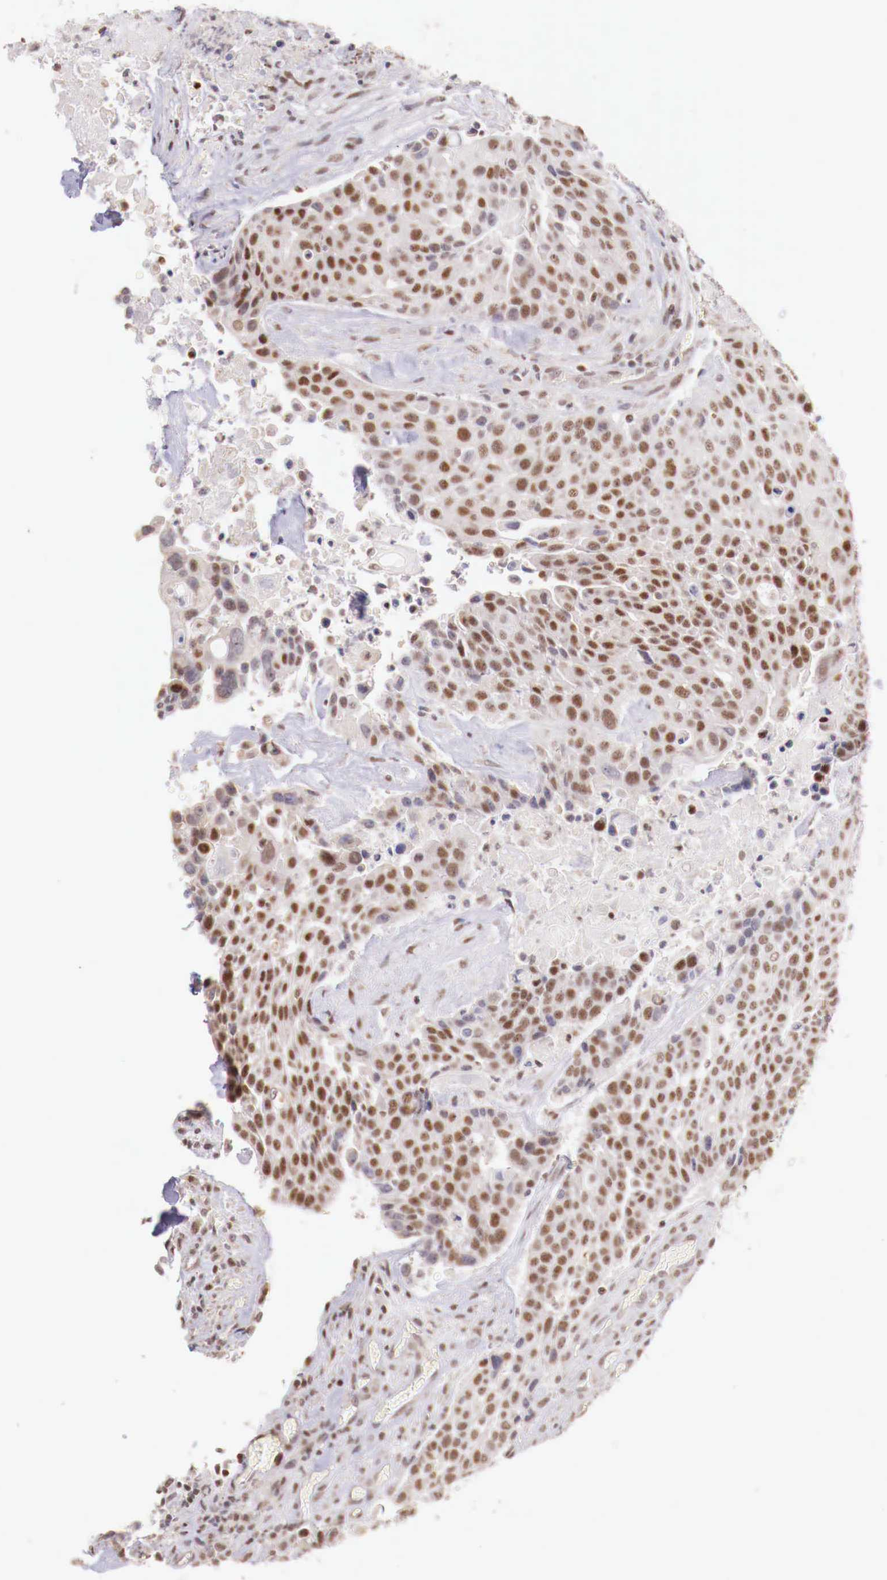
{"staining": {"intensity": "weak", "quantity": "25%-75%", "location": "nuclear"}, "tissue": "urothelial cancer", "cell_type": "Tumor cells", "image_type": "cancer", "snomed": [{"axis": "morphology", "description": "Urothelial carcinoma, High grade"}, {"axis": "topography", "description": "Urinary bladder"}], "caption": "Urothelial cancer tissue reveals weak nuclear expression in about 25%-75% of tumor cells, visualized by immunohistochemistry. The staining is performed using DAB brown chromogen to label protein expression. The nuclei are counter-stained blue using hematoxylin.", "gene": "SP1", "patient": {"sex": "male", "age": 74}}